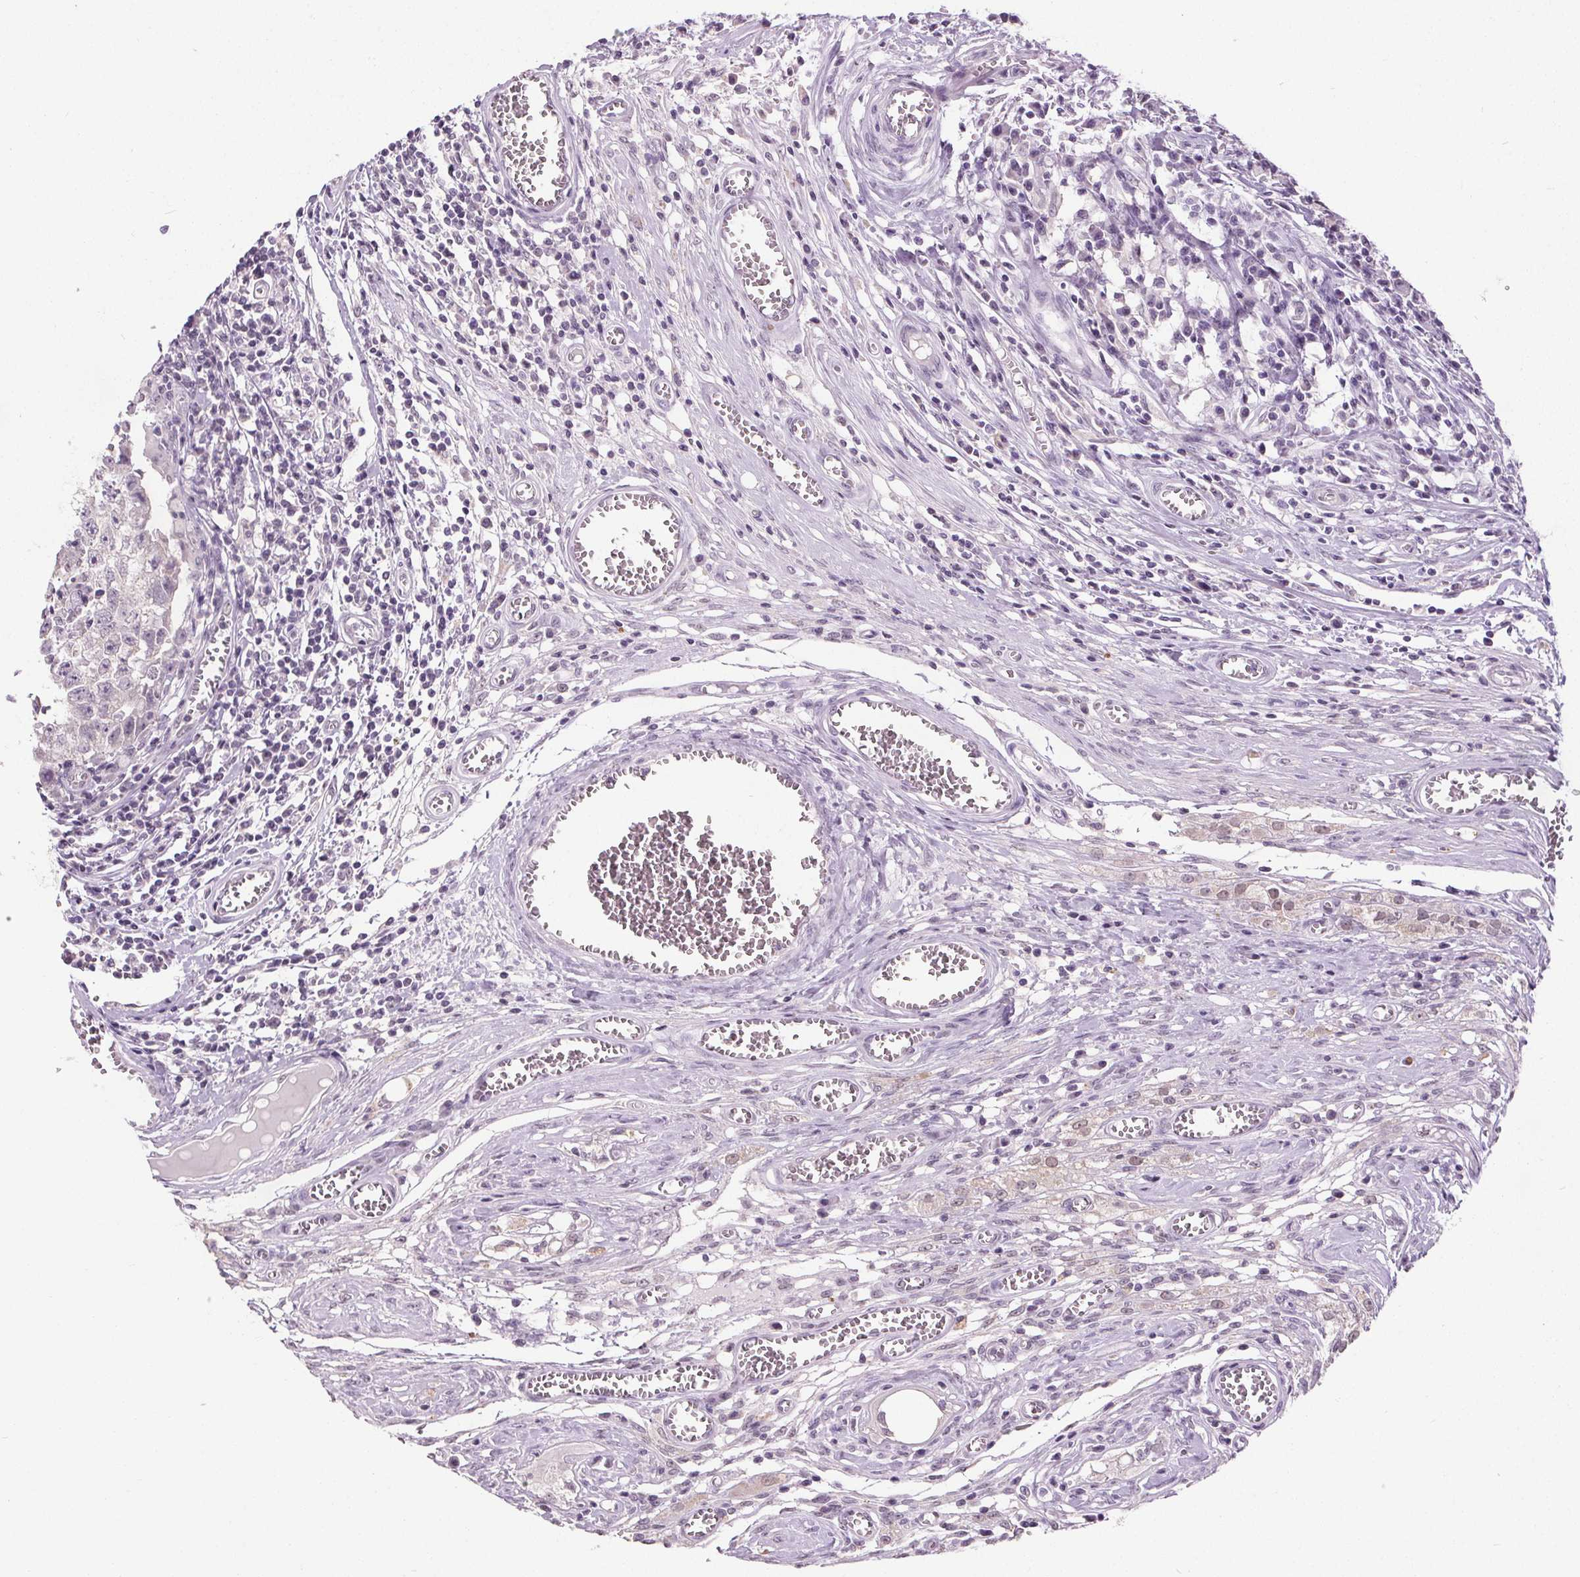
{"staining": {"intensity": "negative", "quantity": "none", "location": "none"}, "tissue": "testis cancer", "cell_type": "Tumor cells", "image_type": "cancer", "snomed": [{"axis": "morphology", "description": "Carcinoma, Embryonal, NOS"}, {"axis": "topography", "description": "Testis"}], "caption": "Tumor cells show no significant protein expression in embryonal carcinoma (testis).", "gene": "SLC2A9", "patient": {"sex": "male", "age": 36}}